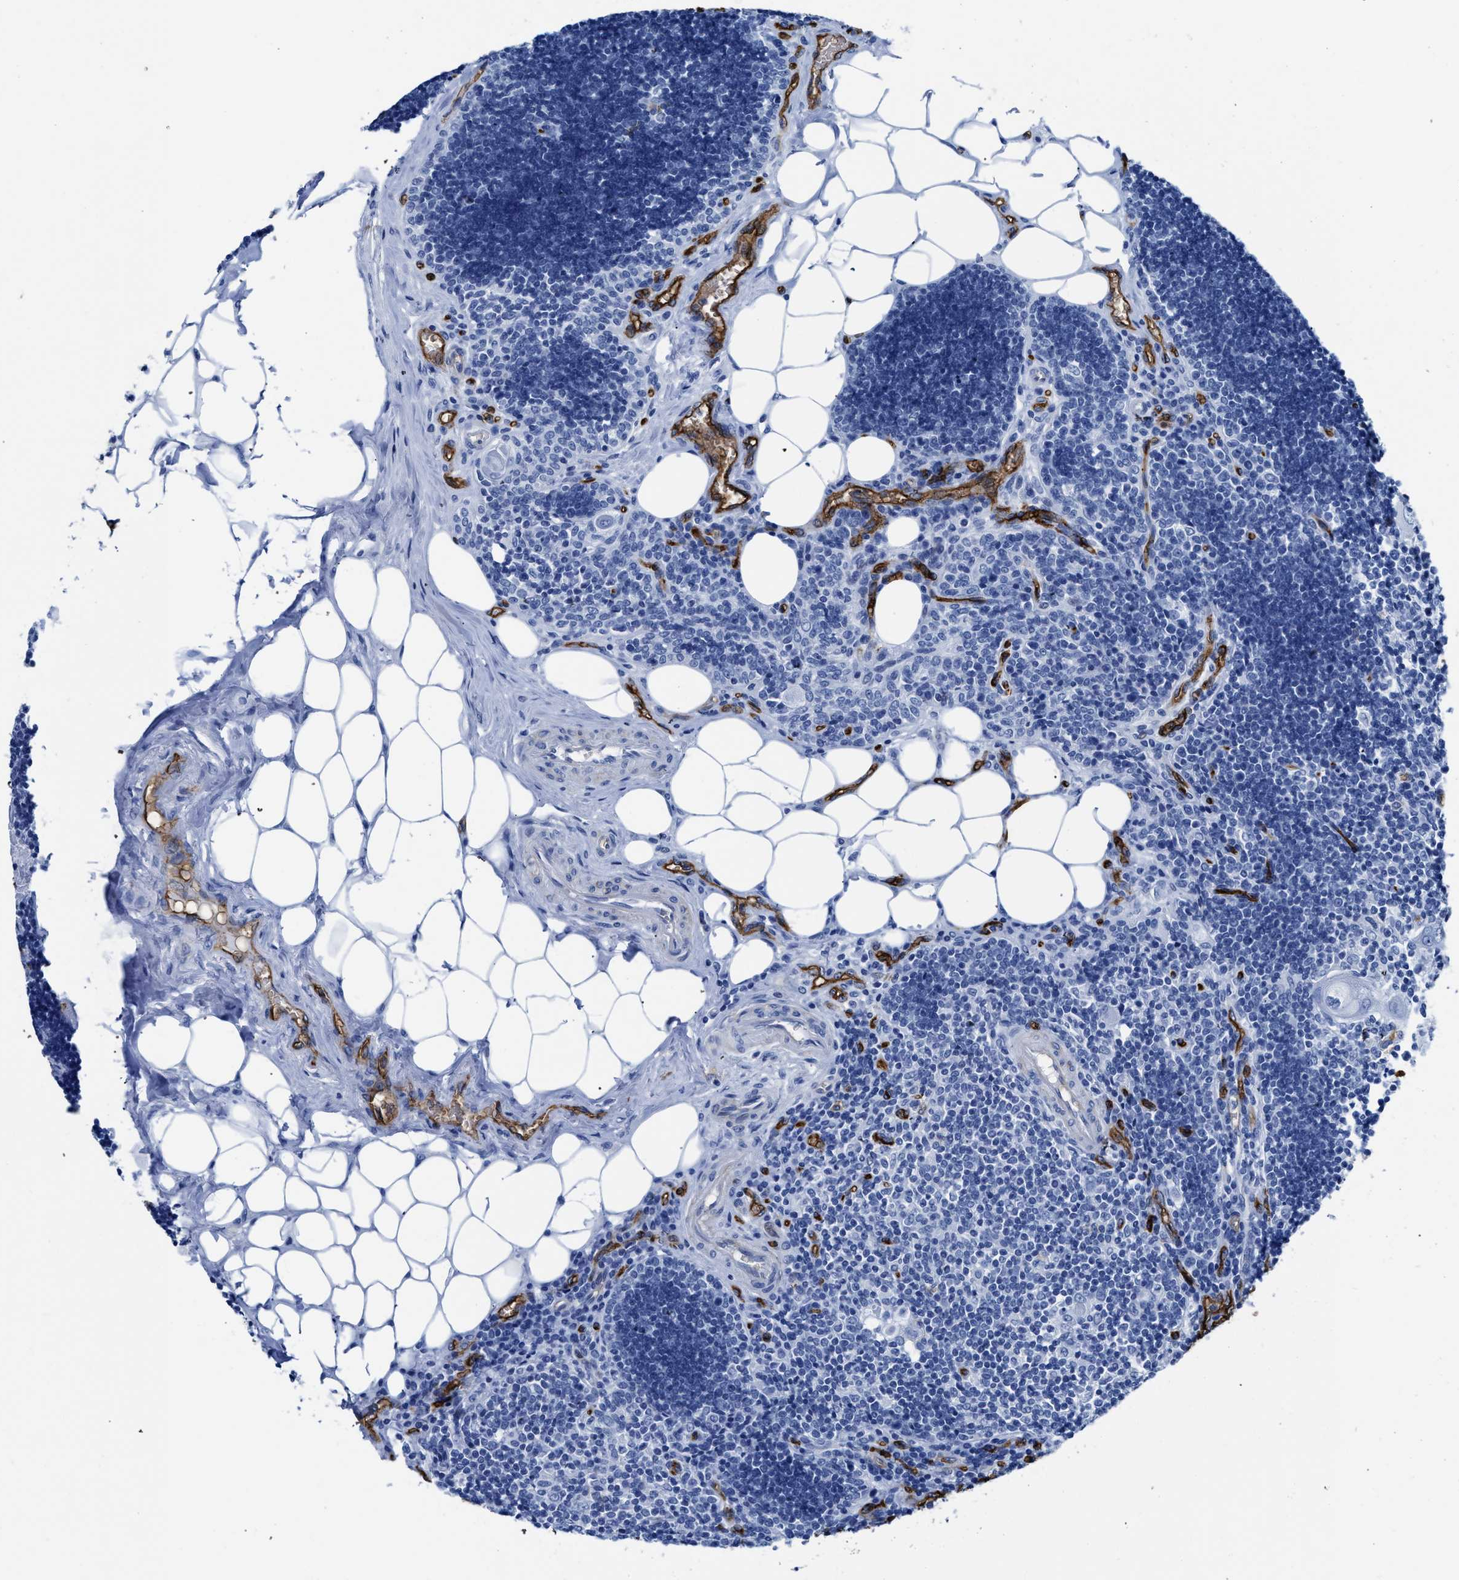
{"staining": {"intensity": "negative", "quantity": "none", "location": "none"}, "tissue": "lymph node", "cell_type": "Germinal center cells", "image_type": "normal", "snomed": [{"axis": "morphology", "description": "Normal tissue, NOS"}, {"axis": "topography", "description": "Lymph node"}], "caption": "This is a photomicrograph of immunohistochemistry (IHC) staining of benign lymph node, which shows no positivity in germinal center cells. (Brightfield microscopy of DAB (3,3'-diaminobenzidine) immunohistochemistry (IHC) at high magnification).", "gene": "AQP1", "patient": {"sex": "male", "age": 33}}